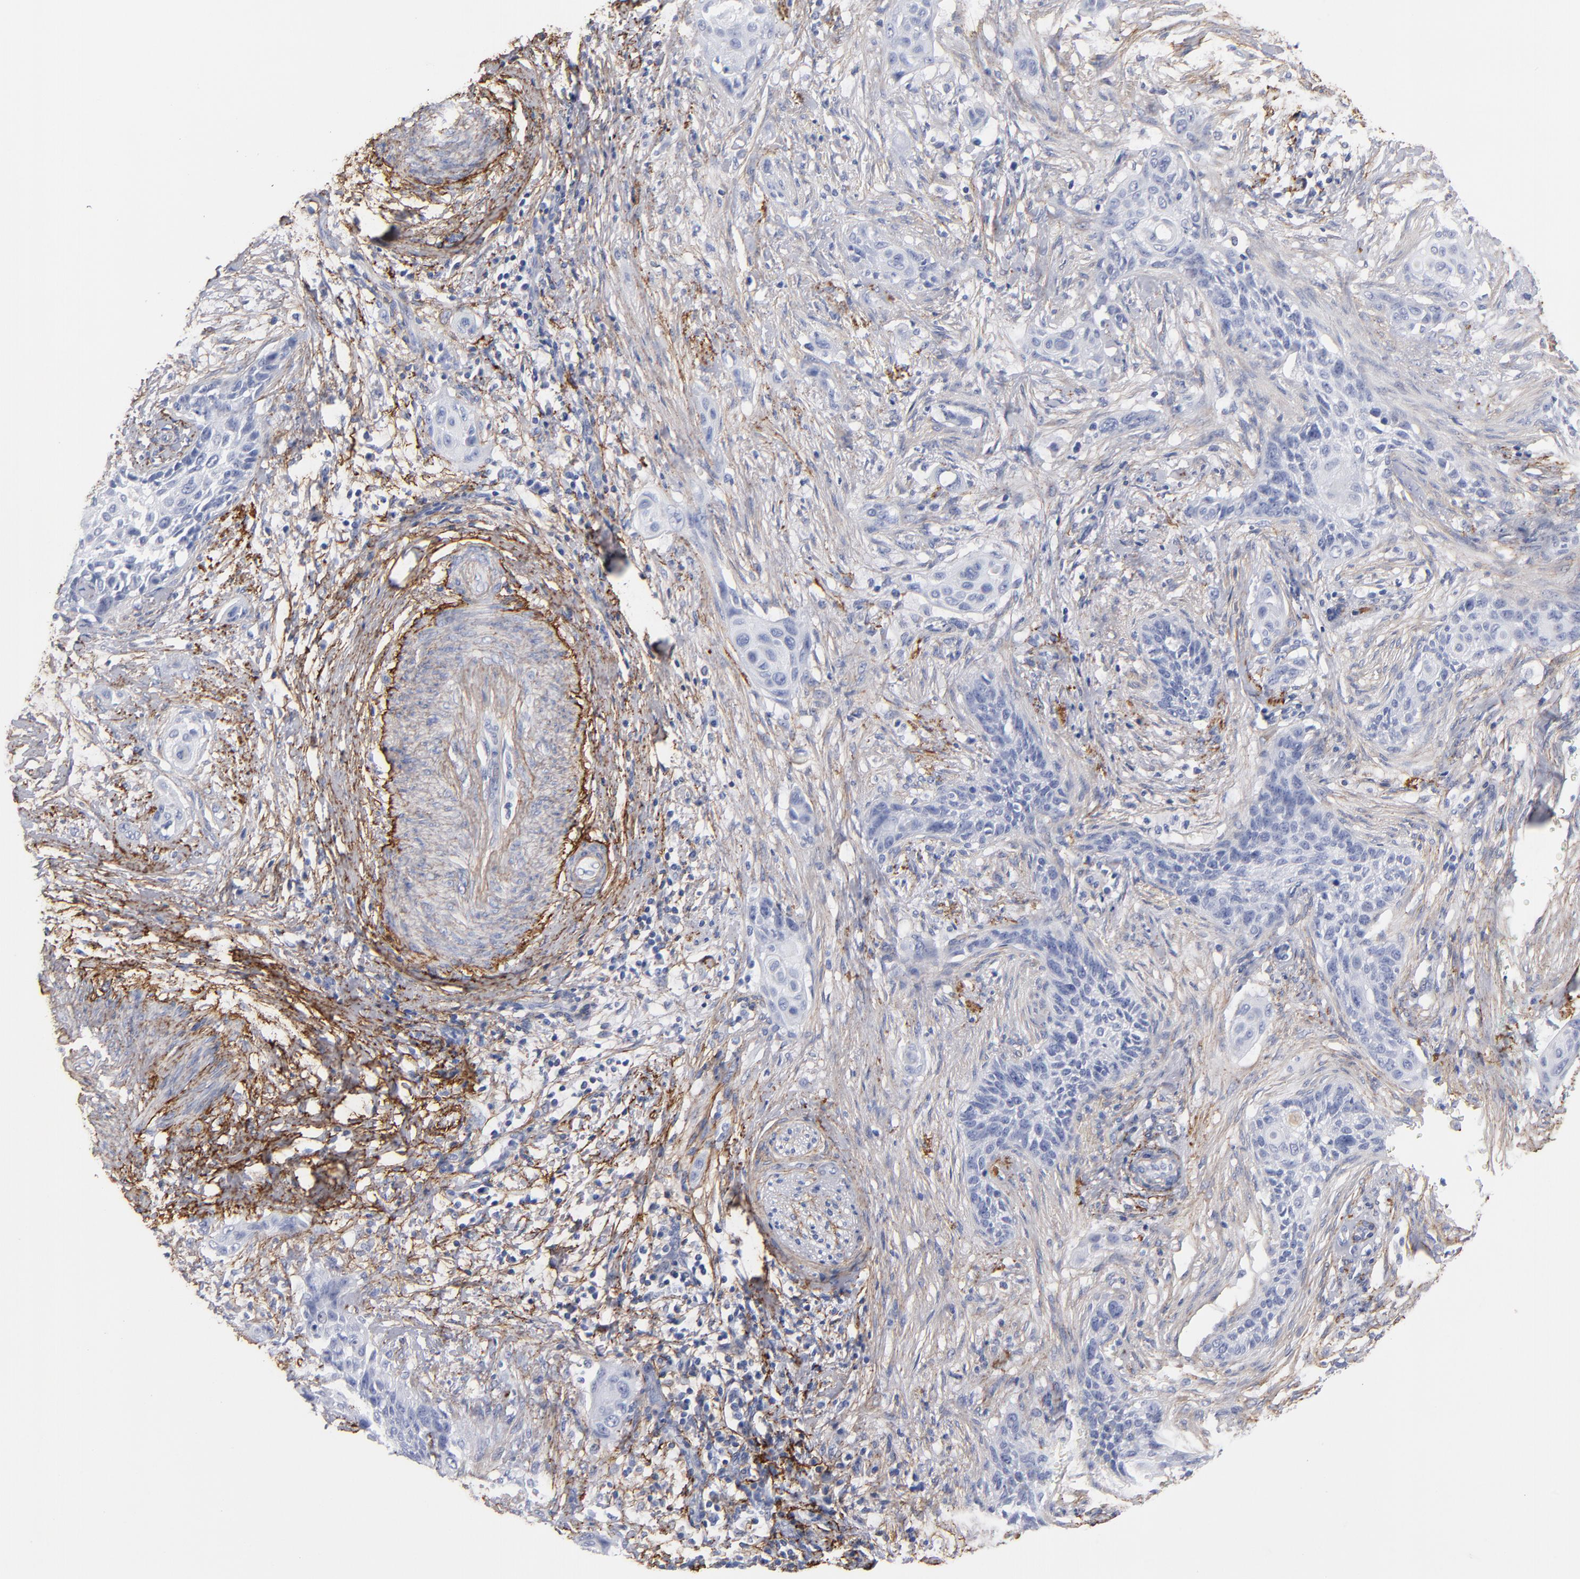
{"staining": {"intensity": "negative", "quantity": "none", "location": "none"}, "tissue": "cervical cancer", "cell_type": "Tumor cells", "image_type": "cancer", "snomed": [{"axis": "morphology", "description": "Squamous cell carcinoma, NOS"}, {"axis": "topography", "description": "Cervix"}], "caption": "IHC image of human squamous cell carcinoma (cervical) stained for a protein (brown), which displays no expression in tumor cells.", "gene": "EMILIN1", "patient": {"sex": "female", "age": 33}}